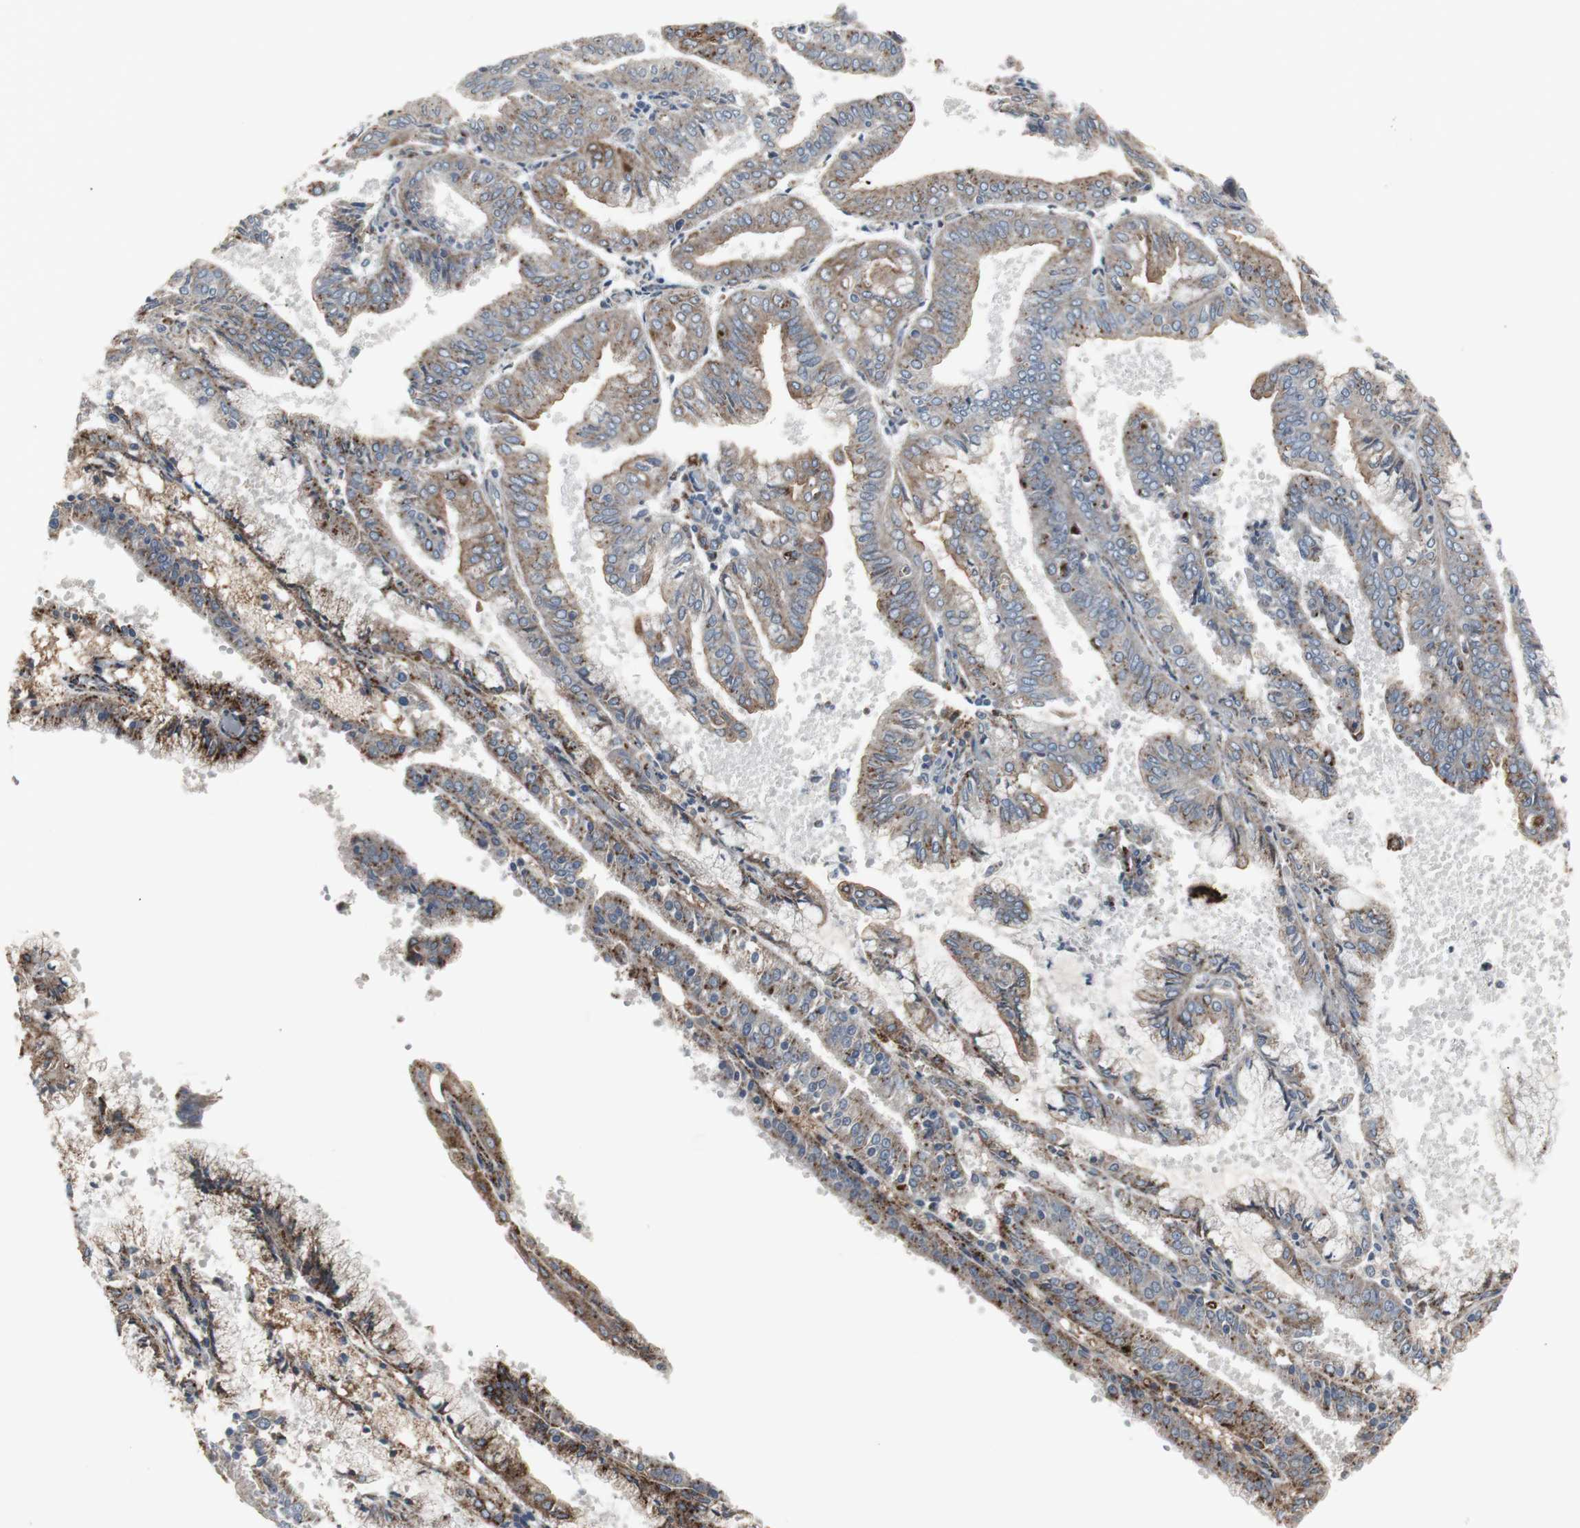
{"staining": {"intensity": "strong", "quantity": ">75%", "location": "cytoplasmic/membranous"}, "tissue": "endometrial cancer", "cell_type": "Tumor cells", "image_type": "cancer", "snomed": [{"axis": "morphology", "description": "Adenocarcinoma, NOS"}, {"axis": "topography", "description": "Endometrium"}], "caption": "Tumor cells reveal high levels of strong cytoplasmic/membranous staining in about >75% of cells in adenocarcinoma (endometrial).", "gene": "GBA1", "patient": {"sex": "female", "age": 63}}